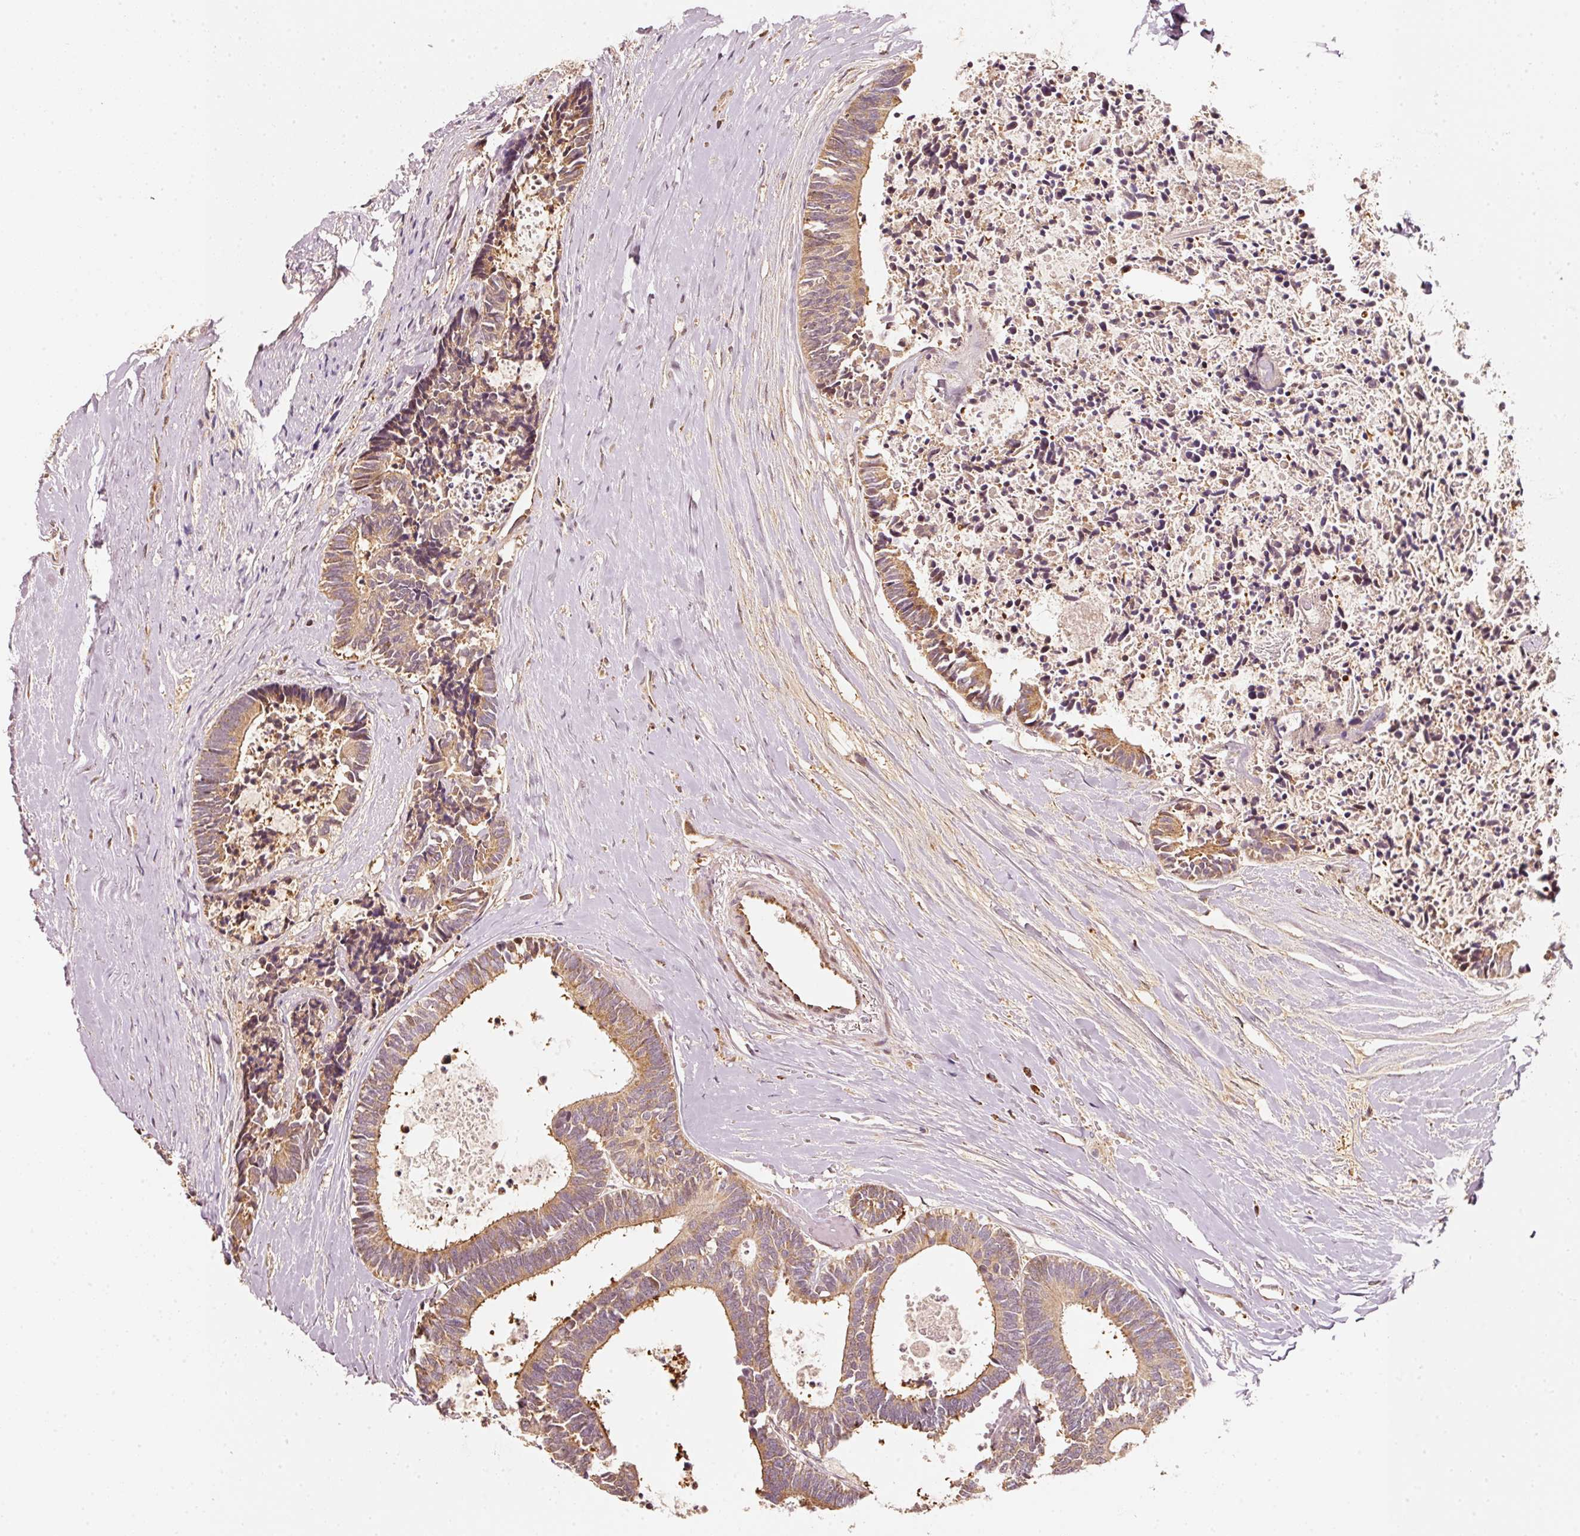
{"staining": {"intensity": "moderate", "quantity": ">75%", "location": "cytoplasmic/membranous"}, "tissue": "colorectal cancer", "cell_type": "Tumor cells", "image_type": "cancer", "snomed": [{"axis": "morphology", "description": "Adenocarcinoma, NOS"}, {"axis": "topography", "description": "Colon"}, {"axis": "topography", "description": "Rectum"}], "caption": "Immunohistochemical staining of colorectal cancer (adenocarcinoma) exhibits moderate cytoplasmic/membranous protein staining in about >75% of tumor cells. The staining is performed using DAB brown chromogen to label protein expression. The nuclei are counter-stained blue using hematoxylin.", "gene": "RAB35", "patient": {"sex": "male", "age": 57}}